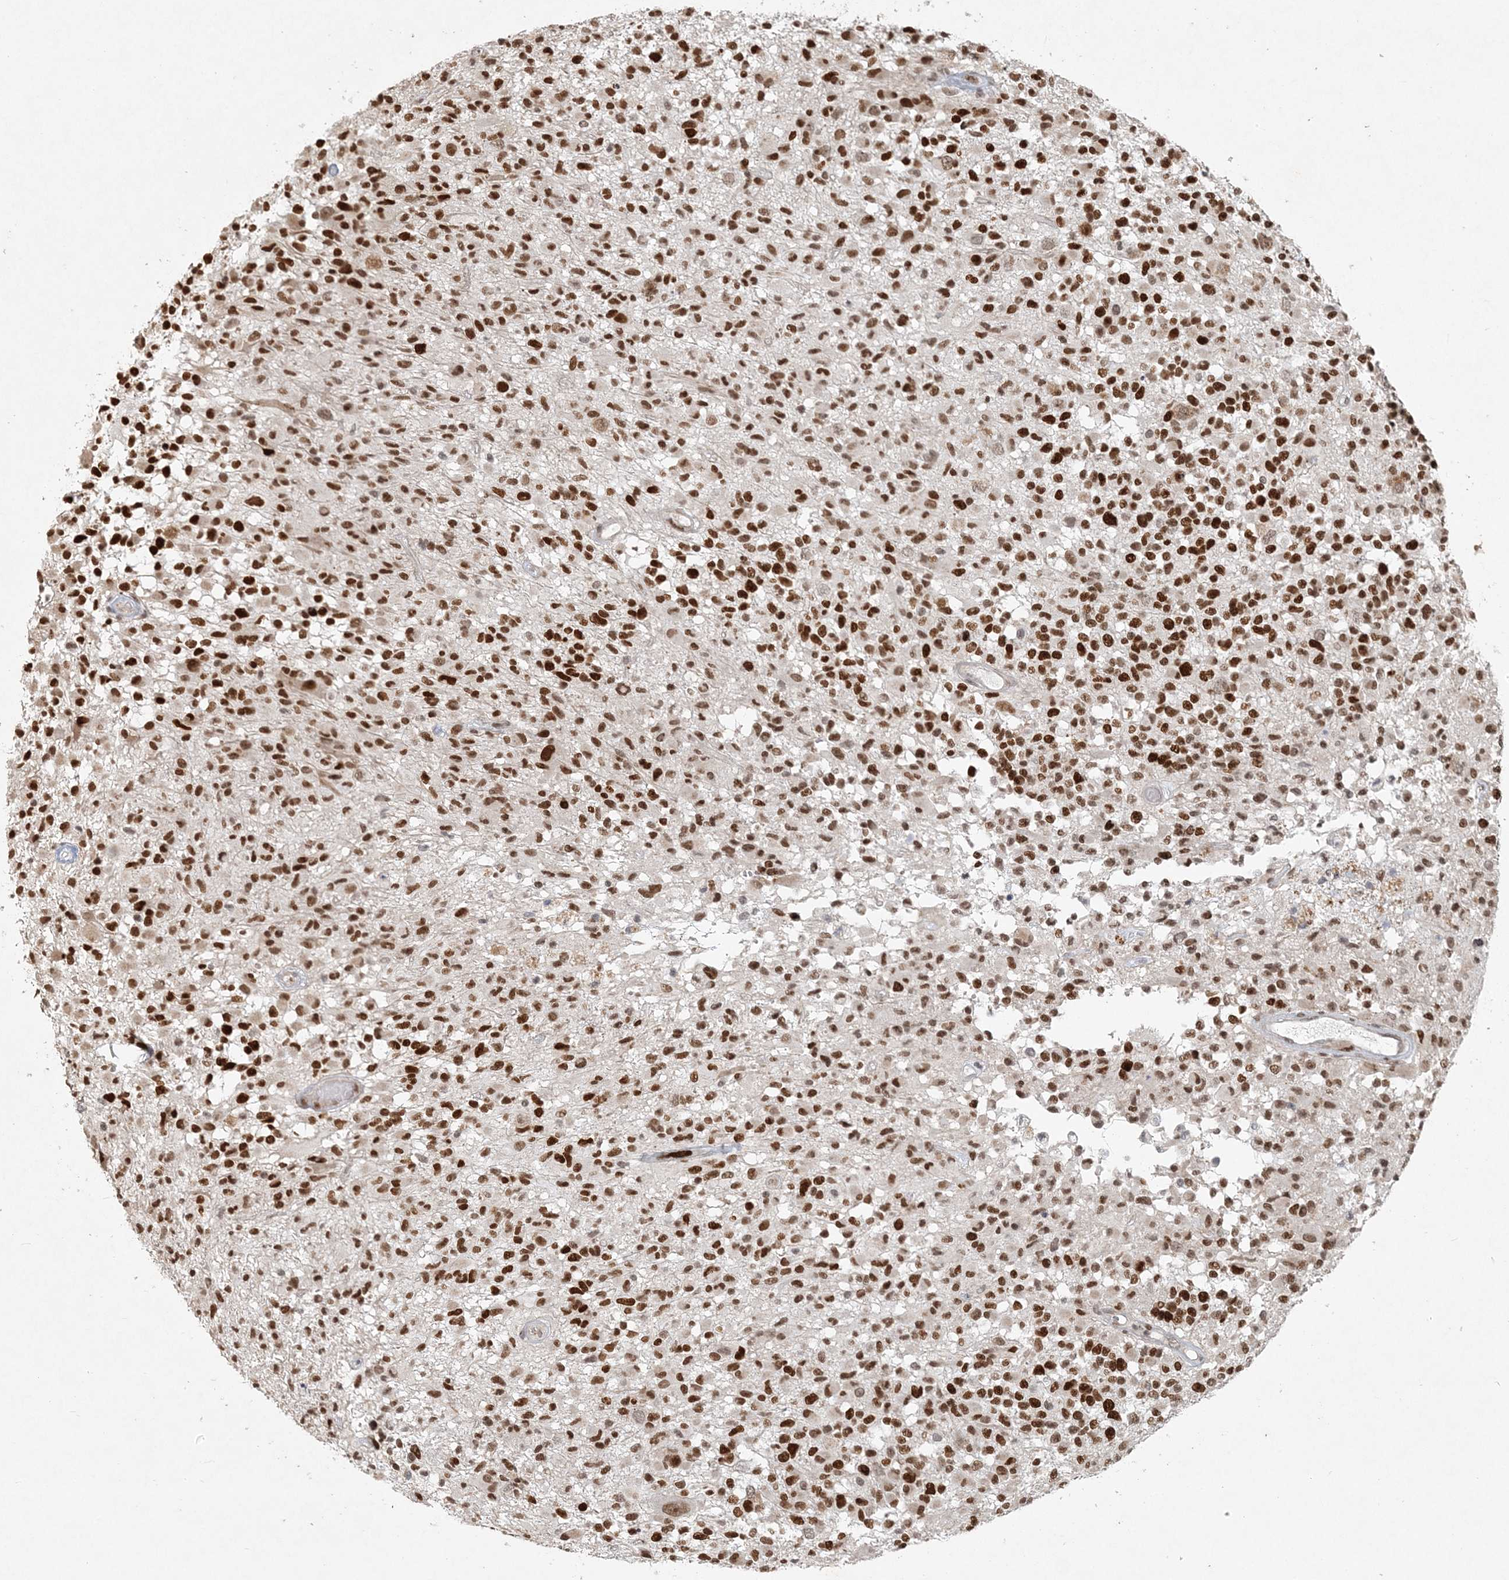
{"staining": {"intensity": "strong", "quantity": ">75%", "location": "nuclear"}, "tissue": "glioma", "cell_type": "Tumor cells", "image_type": "cancer", "snomed": [{"axis": "morphology", "description": "Glioma, malignant, High grade"}, {"axis": "morphology", "description": "Glioblastoma, NOS"}, {"axis": "topography", "description": "Brain"}], "caption": "Immunohistochemistry (IHC) of human glioma shows high levels of strong nuclear positivity in about >75% of tumor cells. (brown staining indicates protein expression, while blue staining denotes nuclei).", "gene": "BAZ1B", "patient": {"sex": "male", "age": 60}}